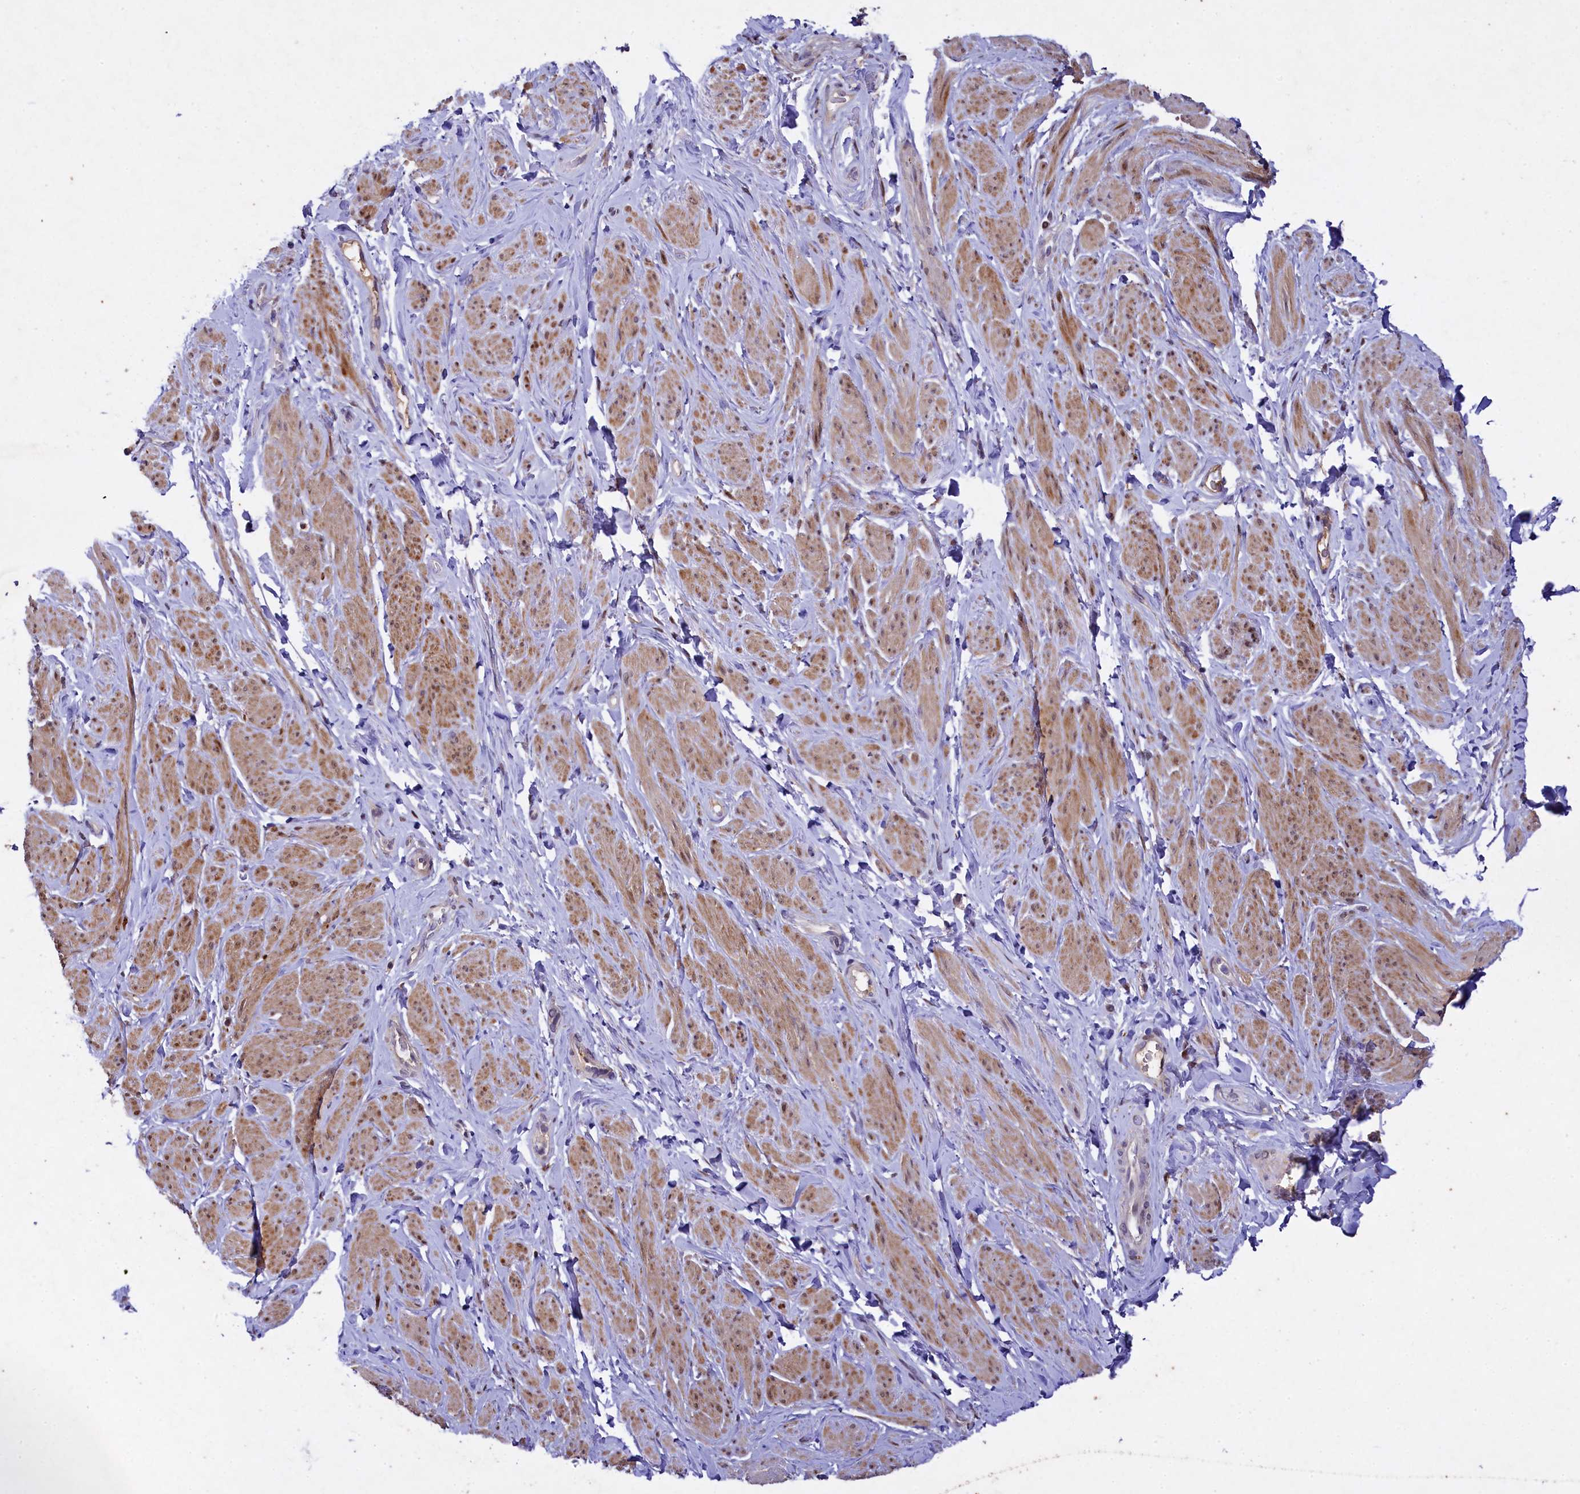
{"staining": {"intensity": "moderate", "quantity": "25%-75%", "location": "cytoplasmic/membranous,nuclear"}, "tissue": "smooth muscle", "cell_type": "Smooth muscle cells", "image_type": "normal", "snomed": [{"axis": "morphology", "description": "Normal tissue, NOS"}, {"axis": "topography", "description": "Smooth muscle"}, {"axis": "topography", "description": "Peripheral nerve tissue"}], "caption": "Unremarkable smooth muscle exhibits moderate cytoplasmic/membranous,nuclear staining in about 25%-75% of smooth muscle cells, visualized by immunohistochemistry. The staining was performed using DAB (3,3'-diaminobenzidine), with brown indicating positive protein expression. Nuclei are stained blue with hematoxylin.", "gene": "TGDS", "patient": {"sex": "male", "age": 69}}